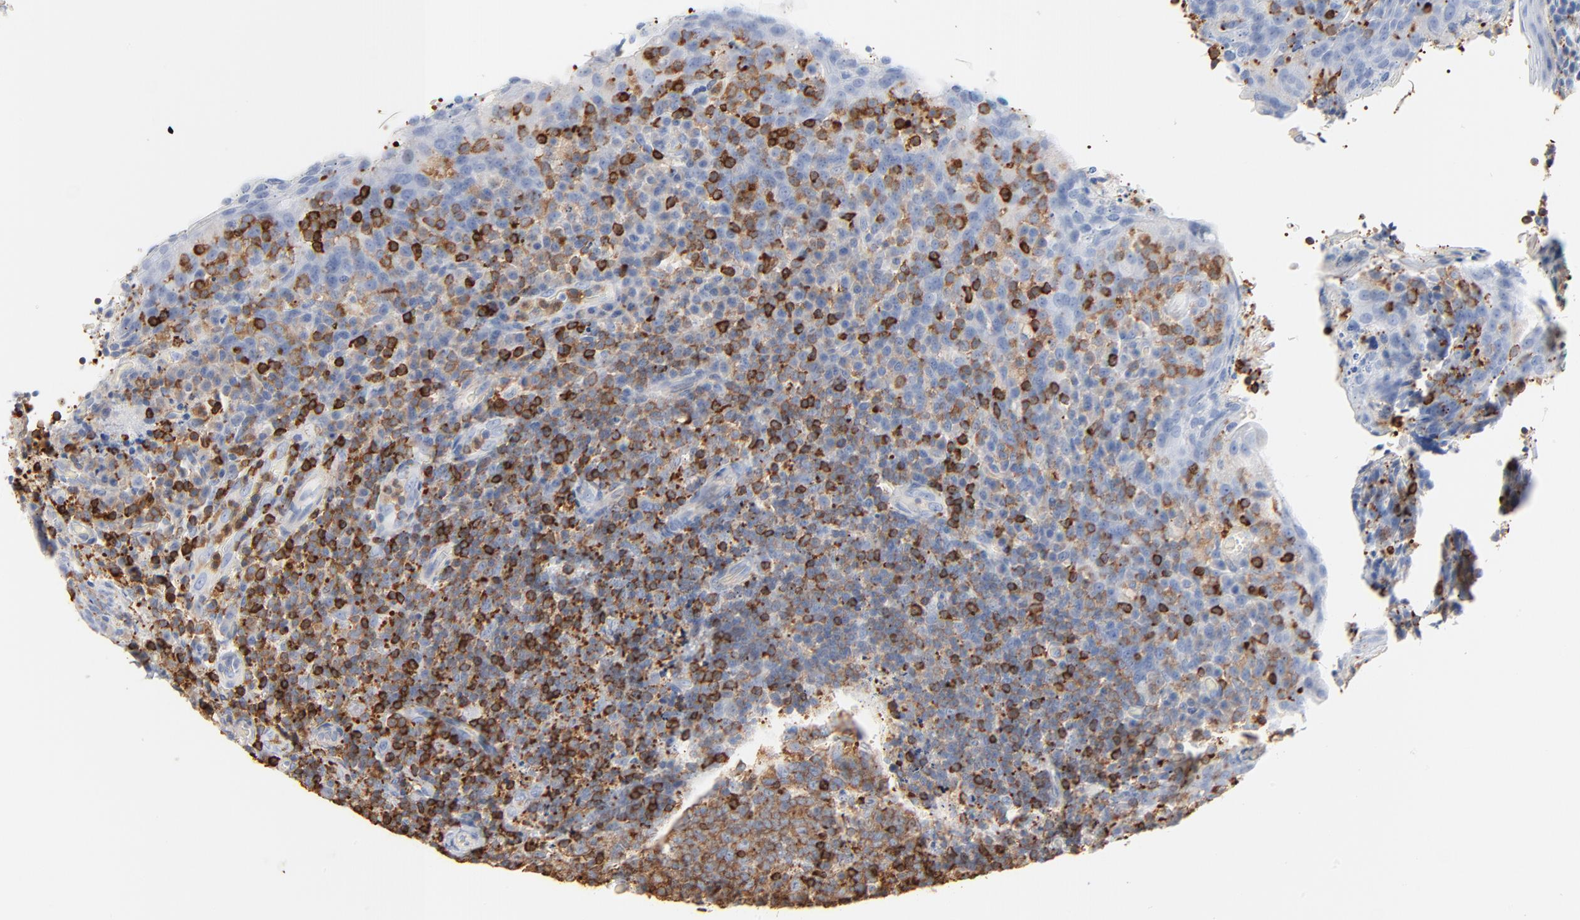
{"staining": {"intensity": "strong", "quantity": "<25%", "location": "cytoplasmic/membranous"}, "tissue": "tonsil", "cell_type": "Germinal center cells", "image_type": "normal", "snomed": [{"axis": "morphology", "description": "Normal tissue, NOS"}, {"axis": "topography", "description": "Tonsil"}], "caption": "There is medium levels of strong cytoplasmic/membranous positivity in germinal center cells of benign tonsil, as demonstrated by immunohistochemical staining (brown color).", "gene": "SH3KBP1", "patient": {"sex": "male", "age": 17}}